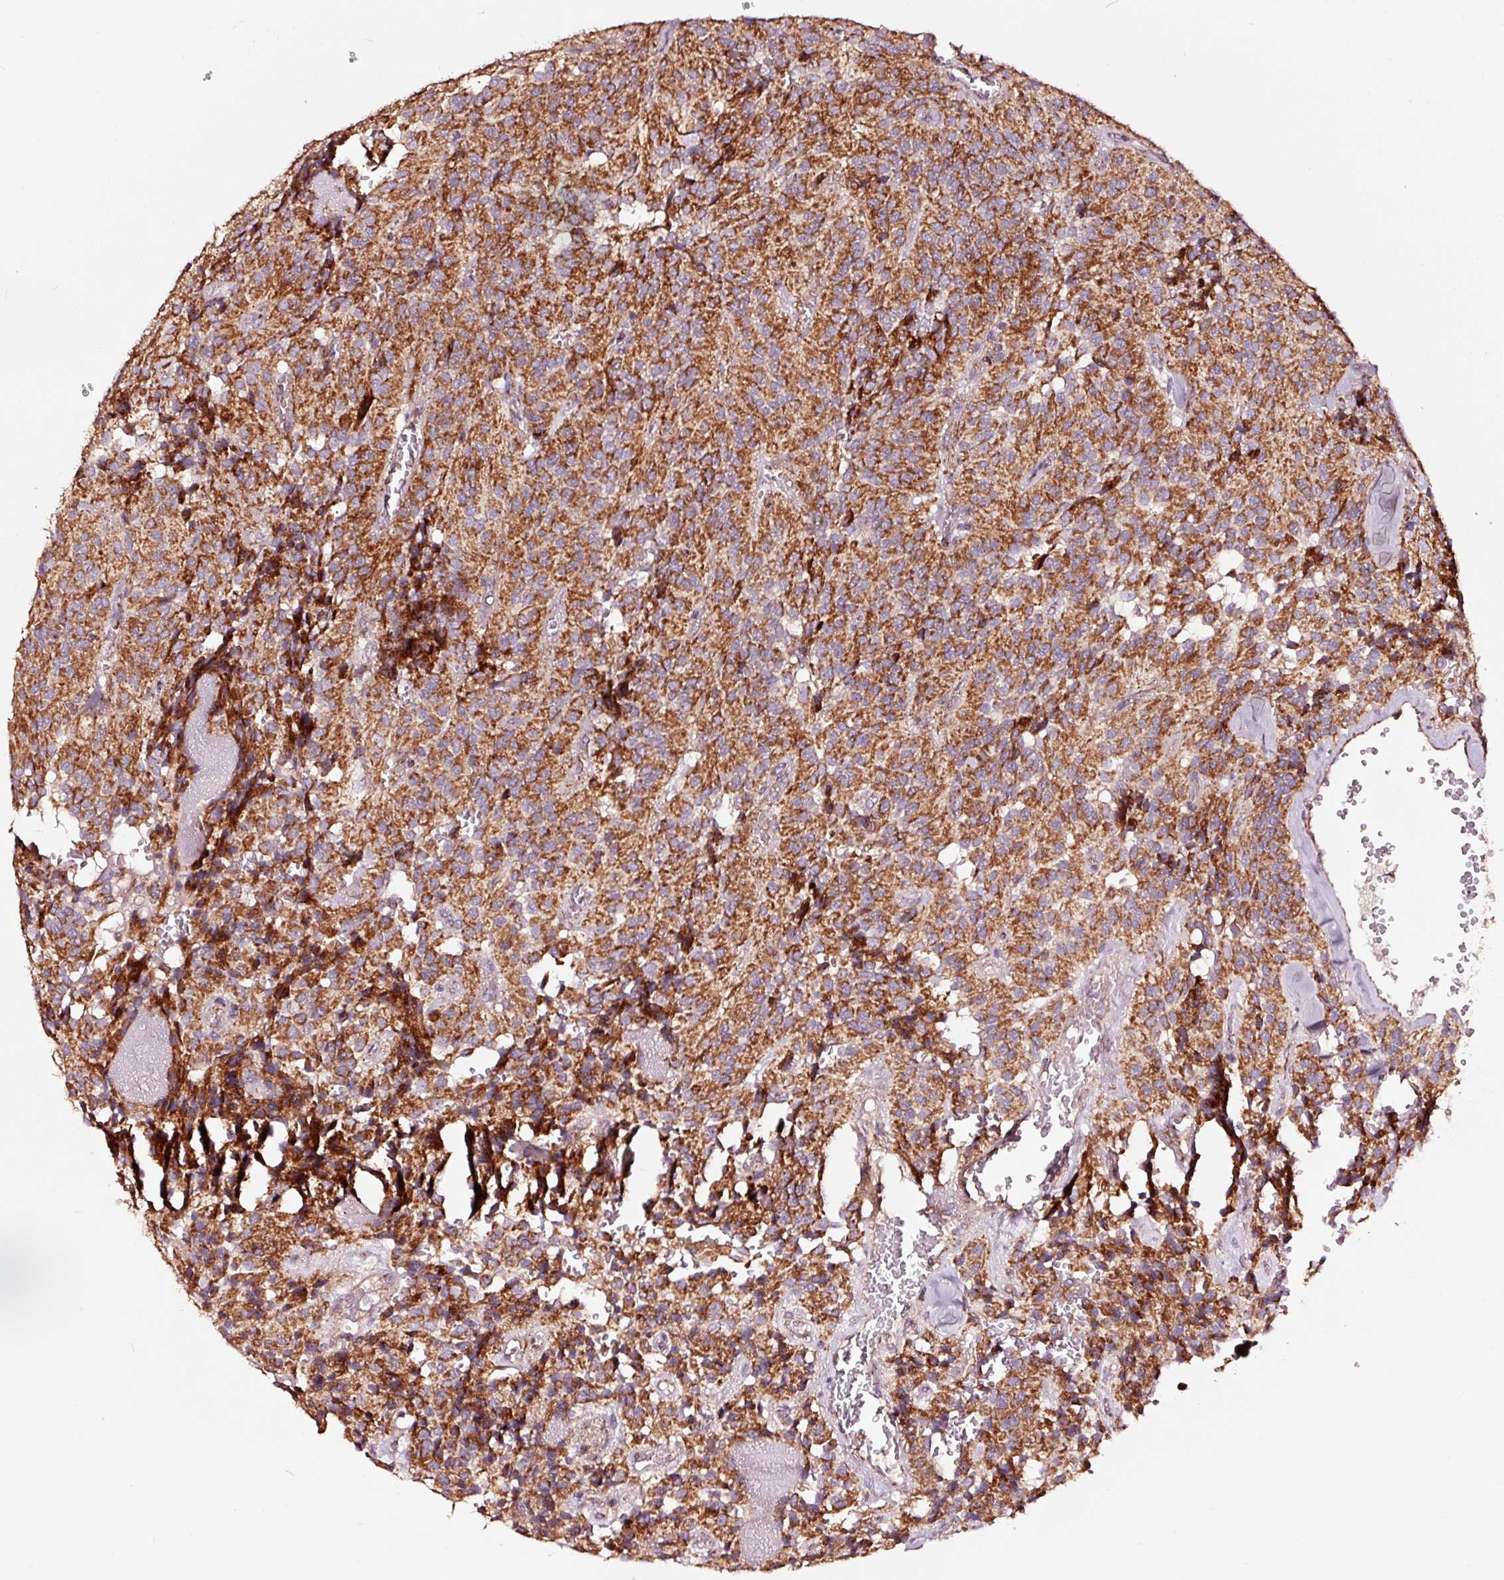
{"staining": {"intensity": "strong", "quantity": ">75%", "location": "cytoplasmic/membranous"}, "tissue": "glioma", "cell_type": "Tumor cells", "image_type": "cancer", "snomed": [{"axis": "morphology", "description": "Glioma, malignant, Low grade"}, {"axis": "topography", "description": "Brain"}], "caption": "High-power microscopy captured an IHC micrograph of glioma, revealing strong cytoplasmic/membranous positivity in approximately >75% of tumor cells.", "gene": "TPM1", "patient": {"sex": "male", "age": 42}}